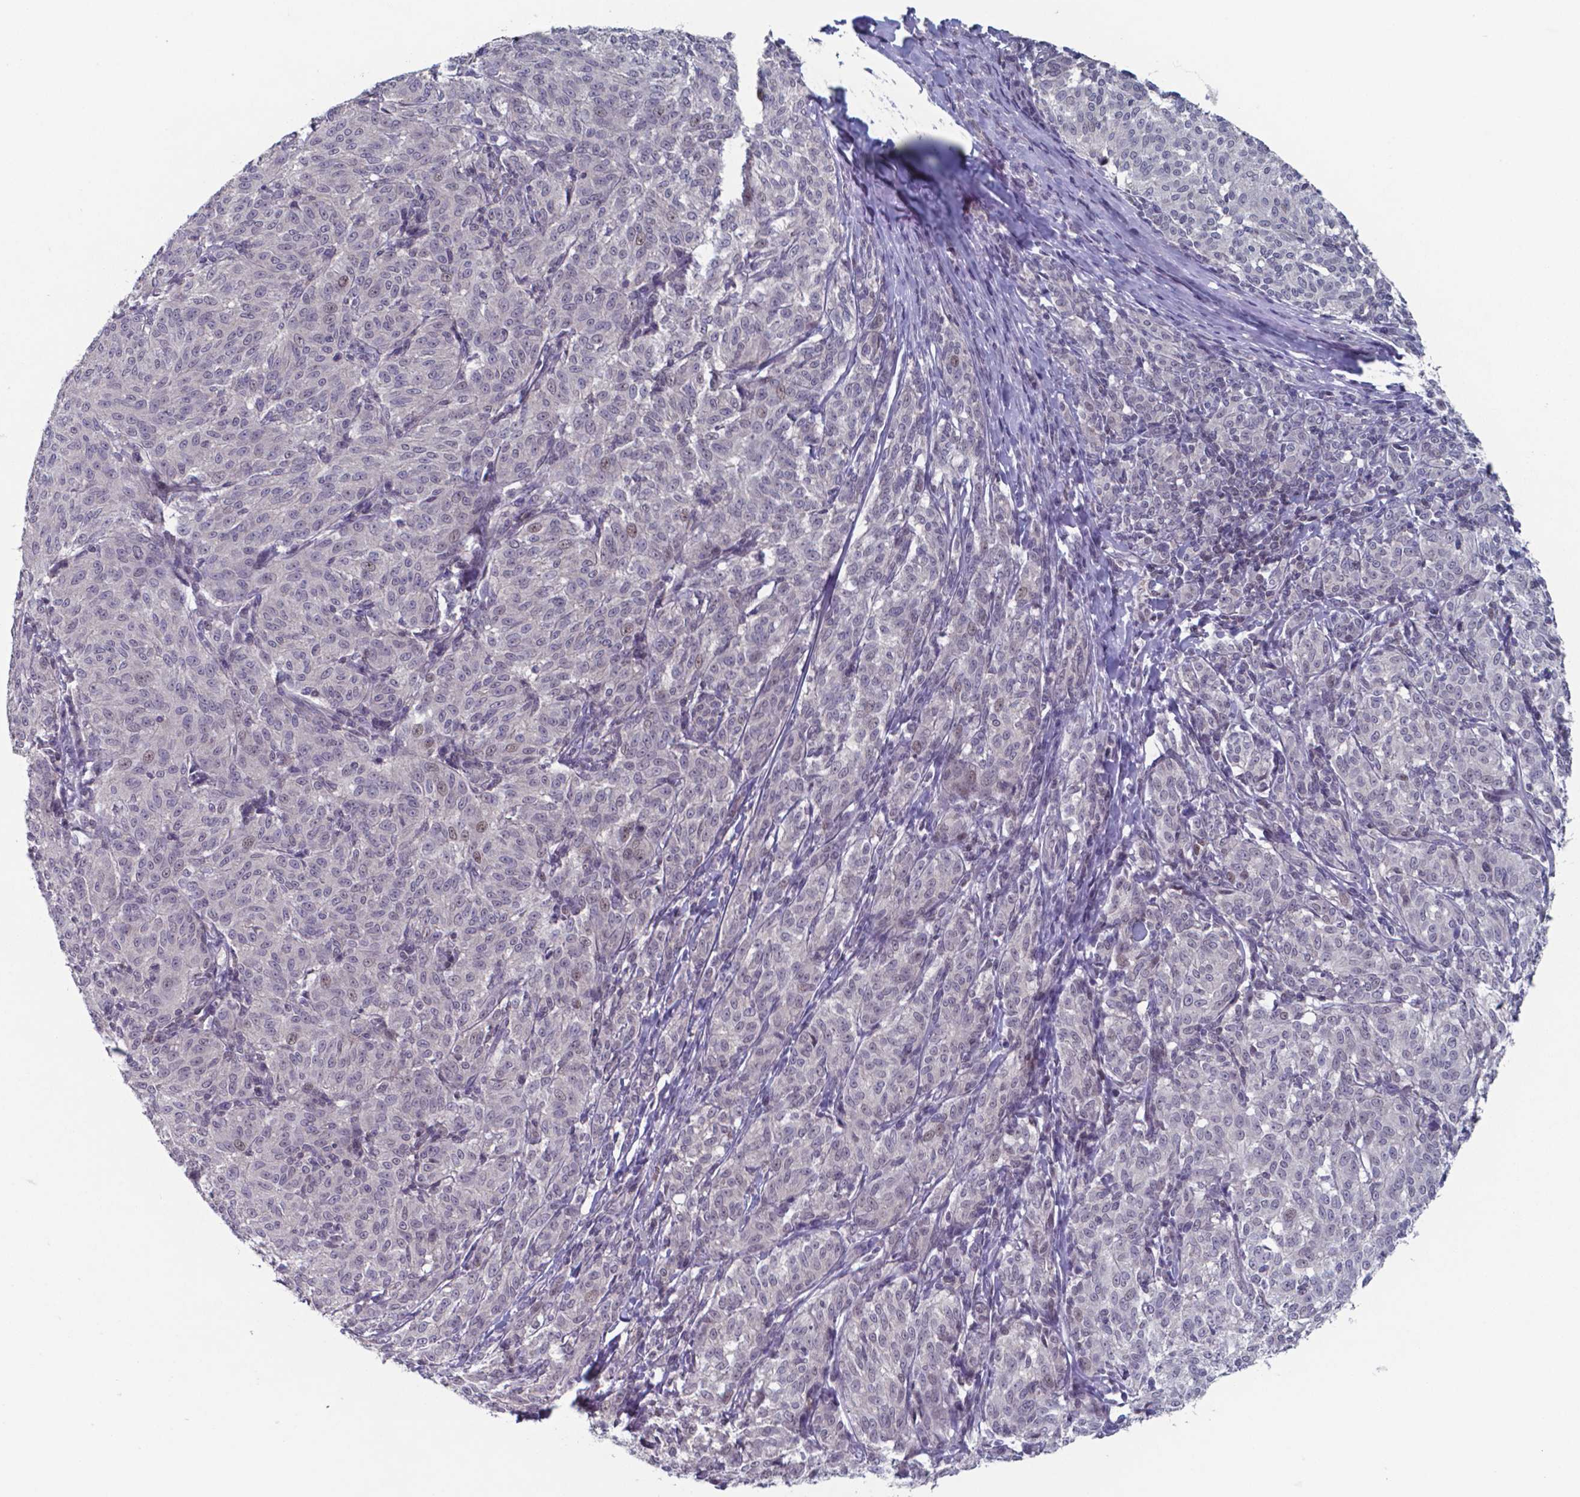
{"staining": {"intensity": "negative", "quantity": "none", "location": "none"}, "tissue": "melanoma", "cell_type": "Tumor cells", "image_type": "cancer", "snomed": [{"axis": "morphology", "description": "Malignant melanoma, NOS"}, {"axis": "topography", "description": "Skin"}], "caption": "Immunohistochemistry histopathology image of malignant melanoma stained for a protein (brown), which displays no staining in tumor cells.", "gene": "TDP2", "patient": {"sex": "female", "age": 72}}